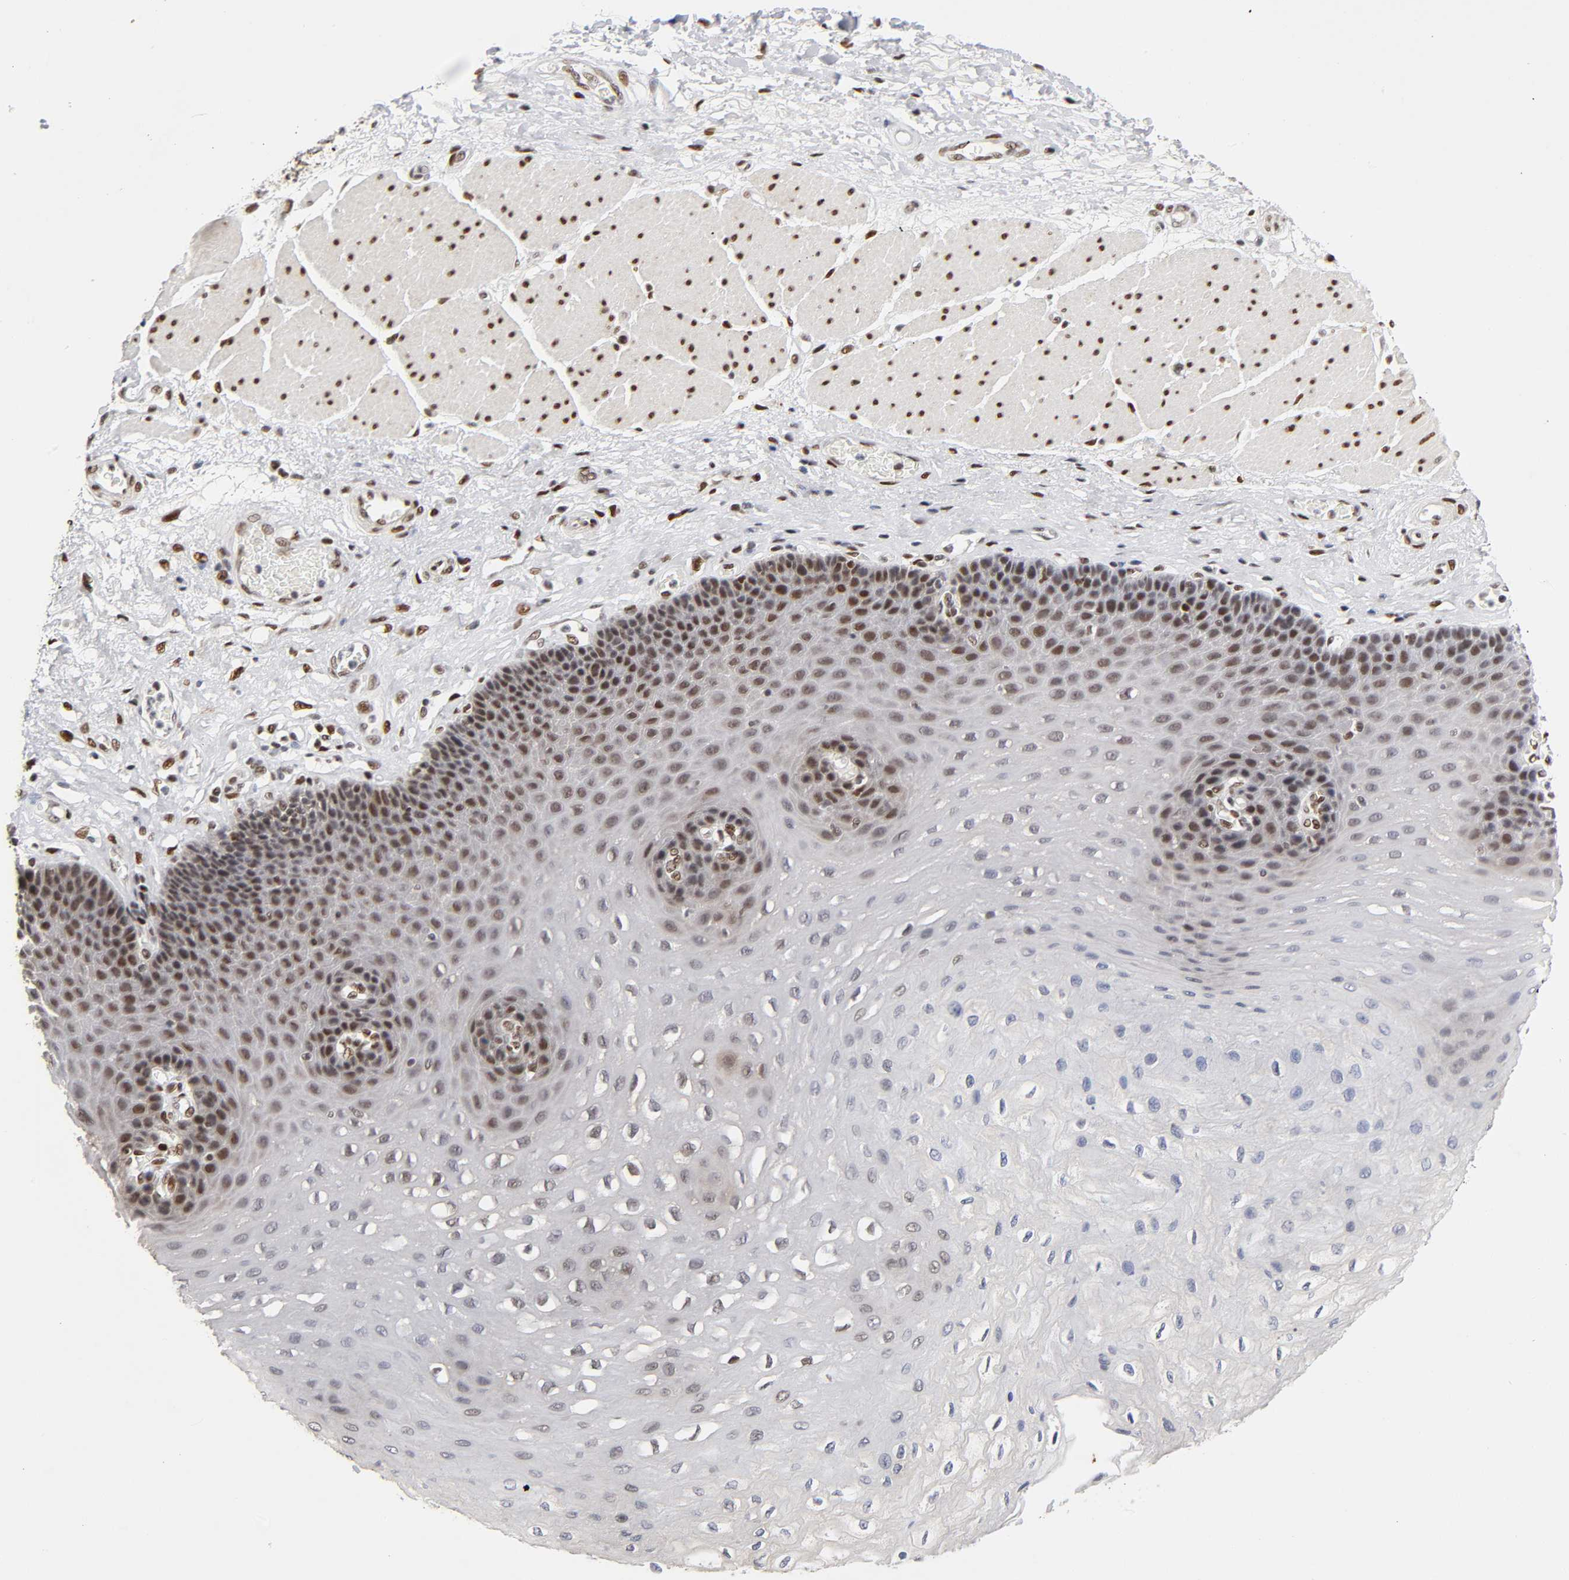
{"staining": {"intensity": "moderate", "quantity": "25%-75%", "location": "nuclear"}, "tissue": "esophagus", "cell_type": "Squamous epithelial cells", "image_type": "normal", "snomed": [{"axis": "morphology", "description": "Normal tissue, NOS"}, {"axis": "topography", "description": "Esophagus"}], "caption": "The immunohistochemical stain highlights moderate nuclear staining in squamous epithelial cells of benign esophagus.", "gene": "NR3C1", "patient": {"sex": "female", "age": 72}}